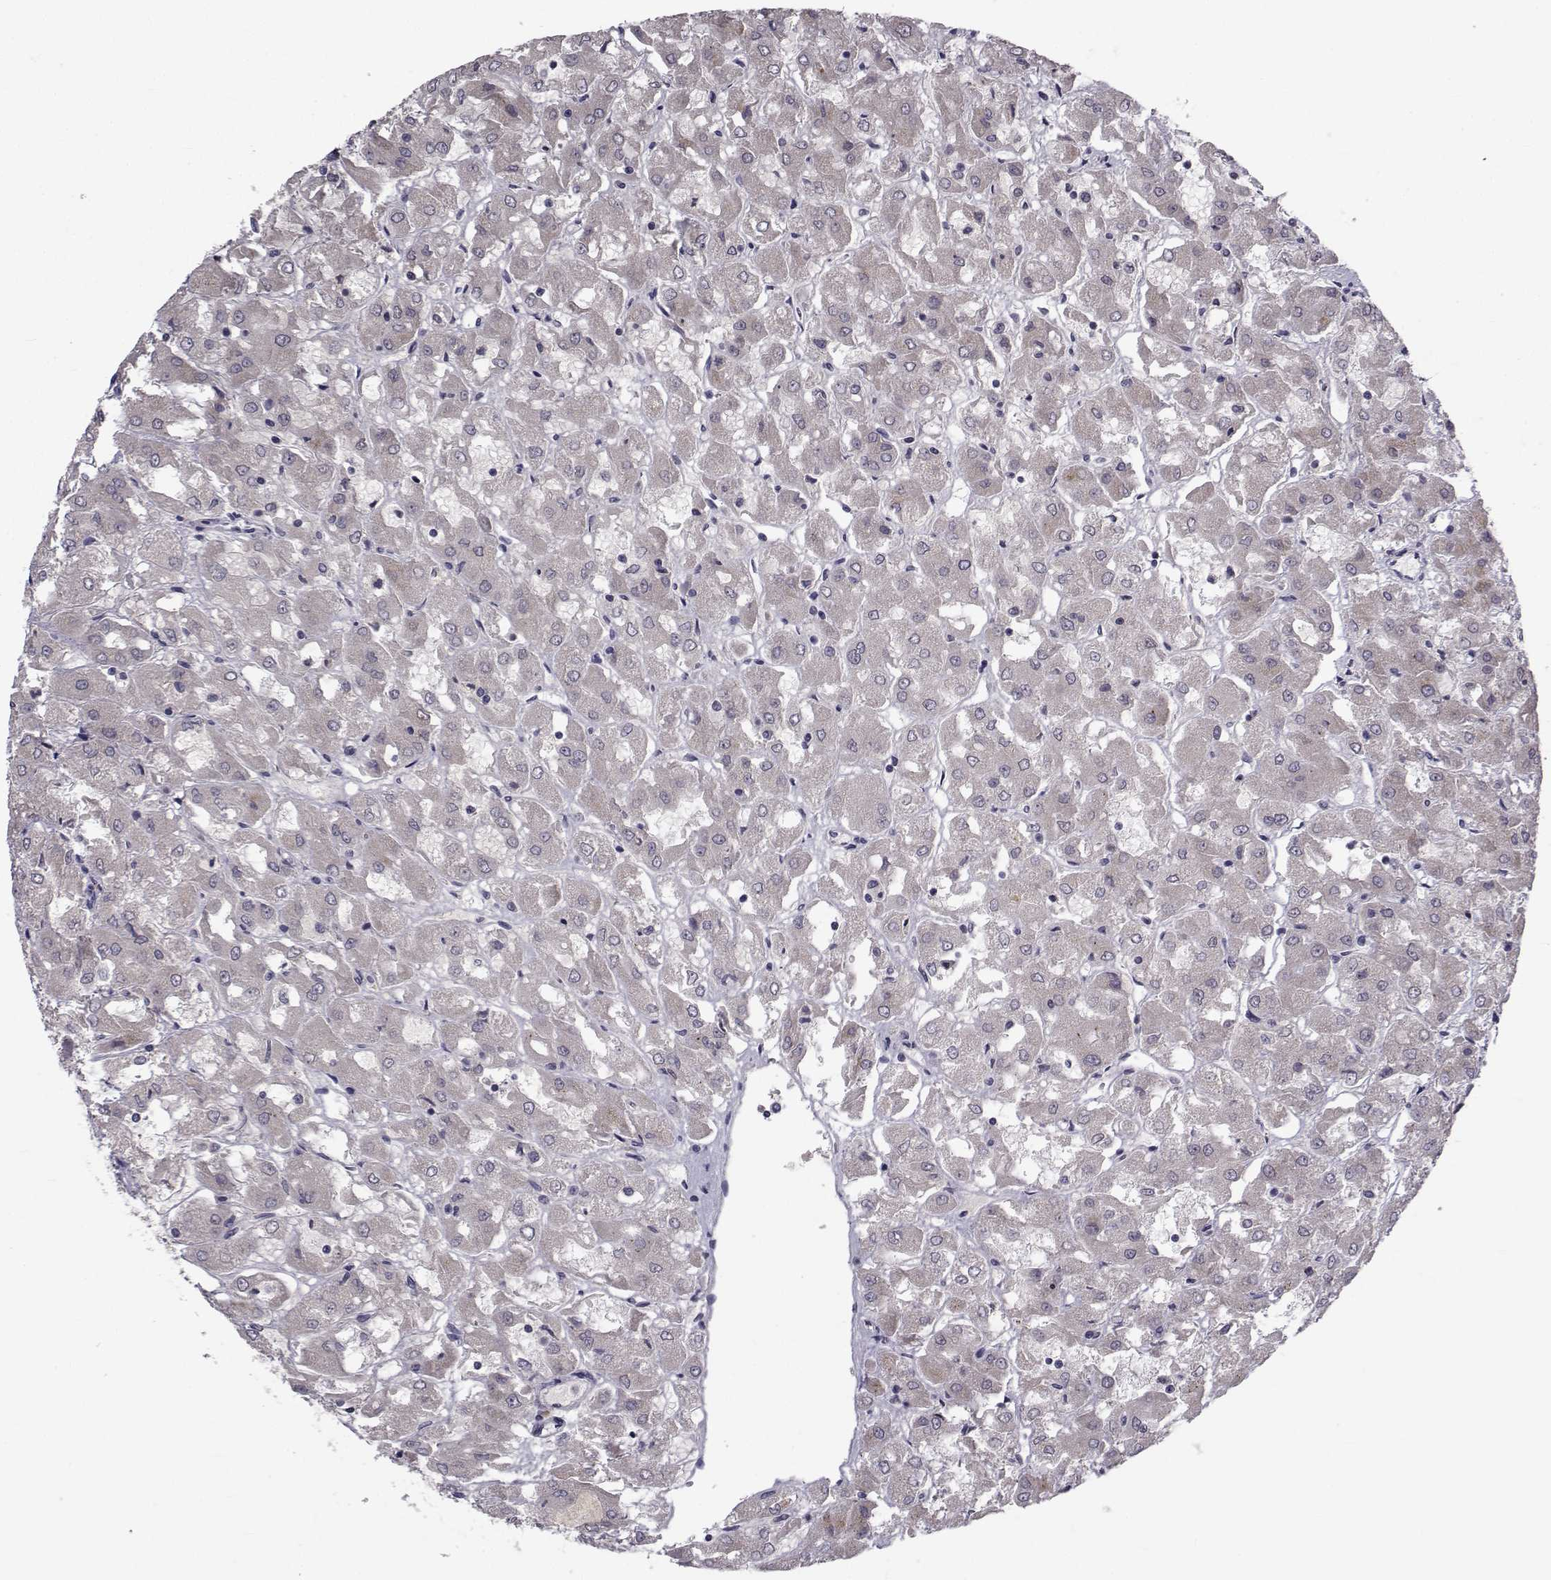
{"staining": {"intensity": "negative", "quantity": "none", "location": "none"}, "tissue": "renal cancer", "cell_type": "Tumor cells", "image_type": "cancer", "snomed": [{"axis": "morphology", "description": "Adenocarcinoma, NOS"}, {"axis": "topography", "description": "Kidney"}], "caption": "This is a photomicrograph of IHC staining of adenocarcinoma (renal), which shows no staining in tumor cells. (Immunohistochemistry (ihc), brightfield microscopy, high magnification).", "gene": "ANGPT1", "patient": {"sex": "male", "age": 72}}